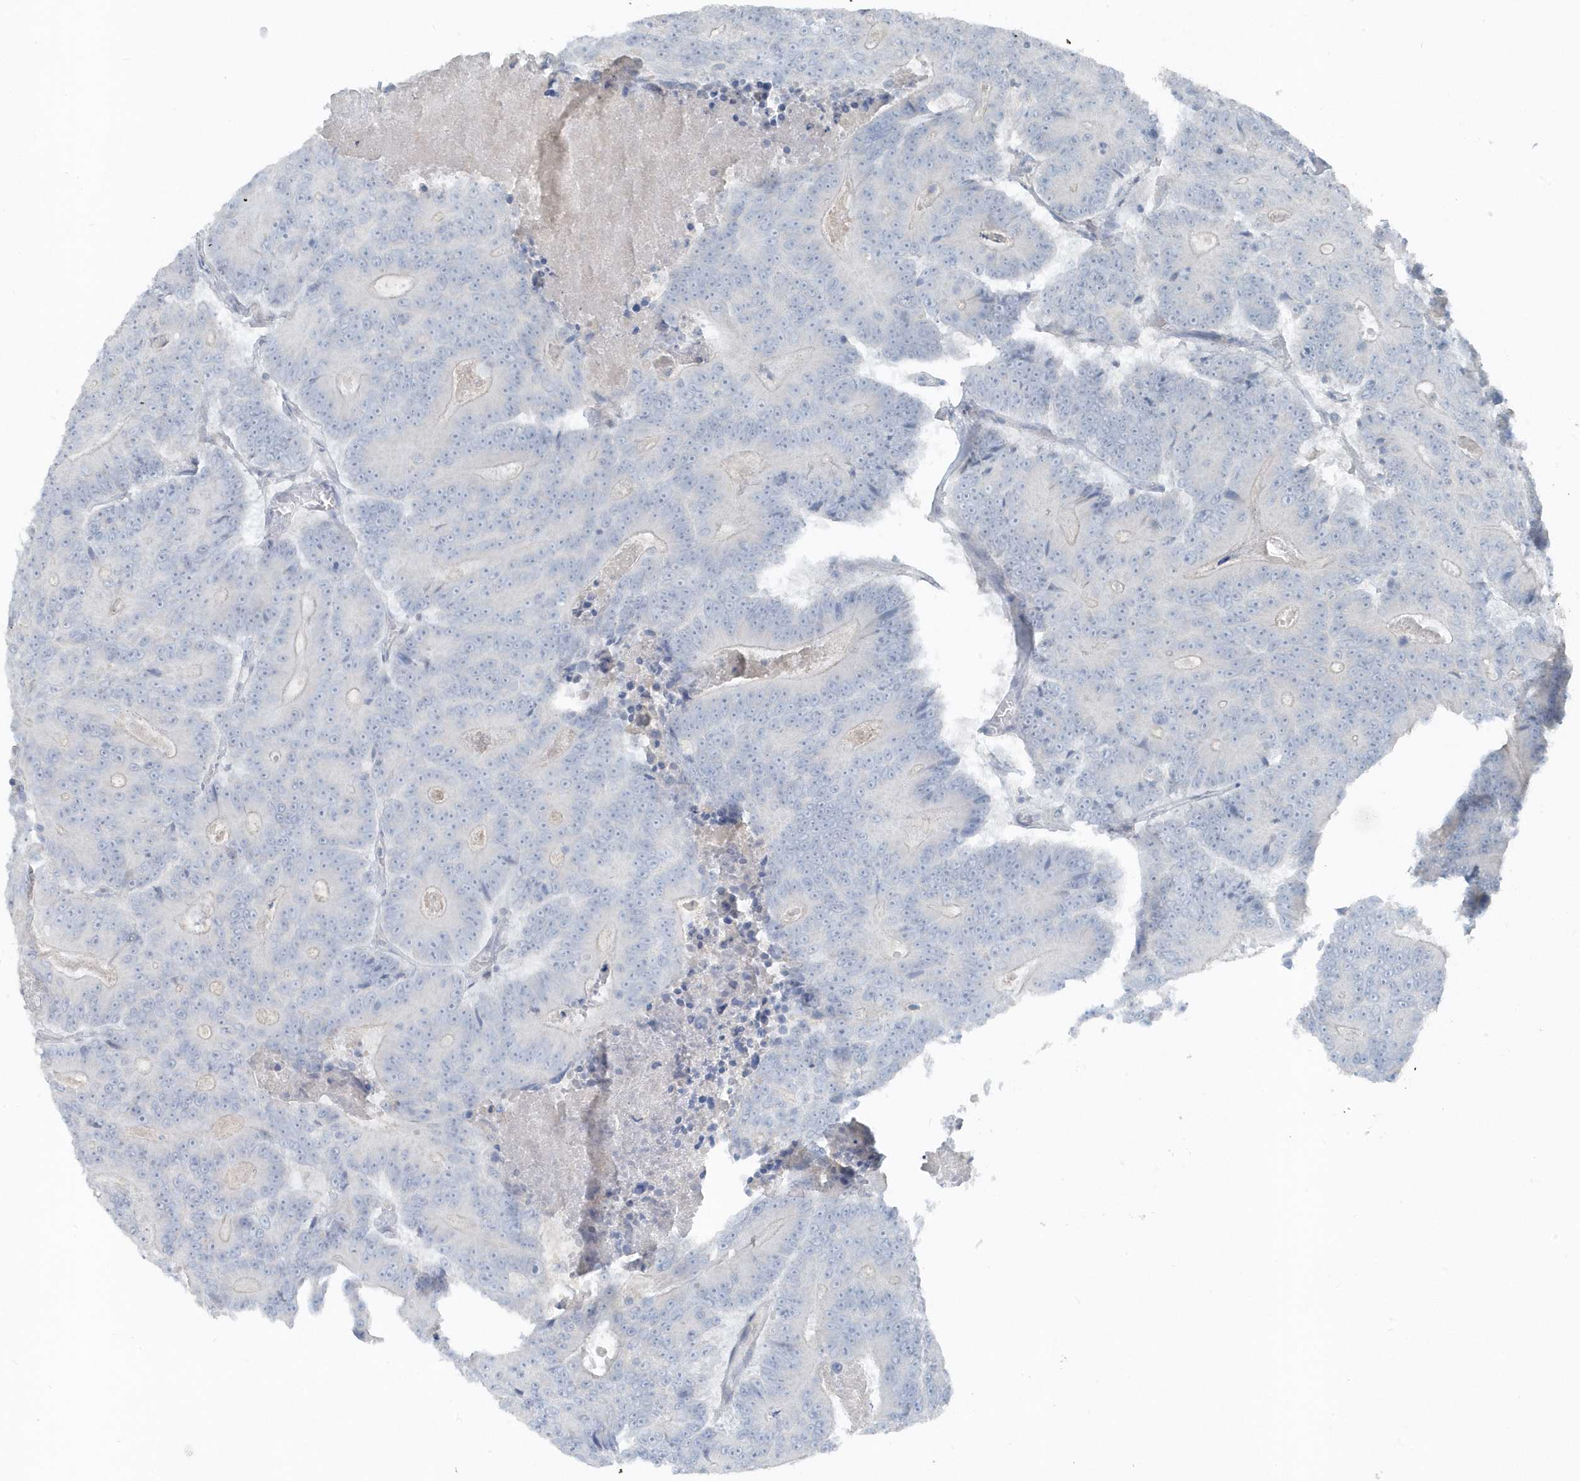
{"staining": {"intensity": "negative", "quantity": "none", "location": "none"}, "tissue": "colorectal cancer", "cell_type": "Tumor cells", "image_type": "cancer", "snomed": [{"axis": "morphology", "description": "Adenocarcinoma, NOS"}, {"axis": "topography", "description": "Colon"}], "caption": "A histopathology image of human colorectal cancer is negative for staining in tumor cells.", "gene": "ACTC1", "patient": {"sex": "male", "age": 83}}